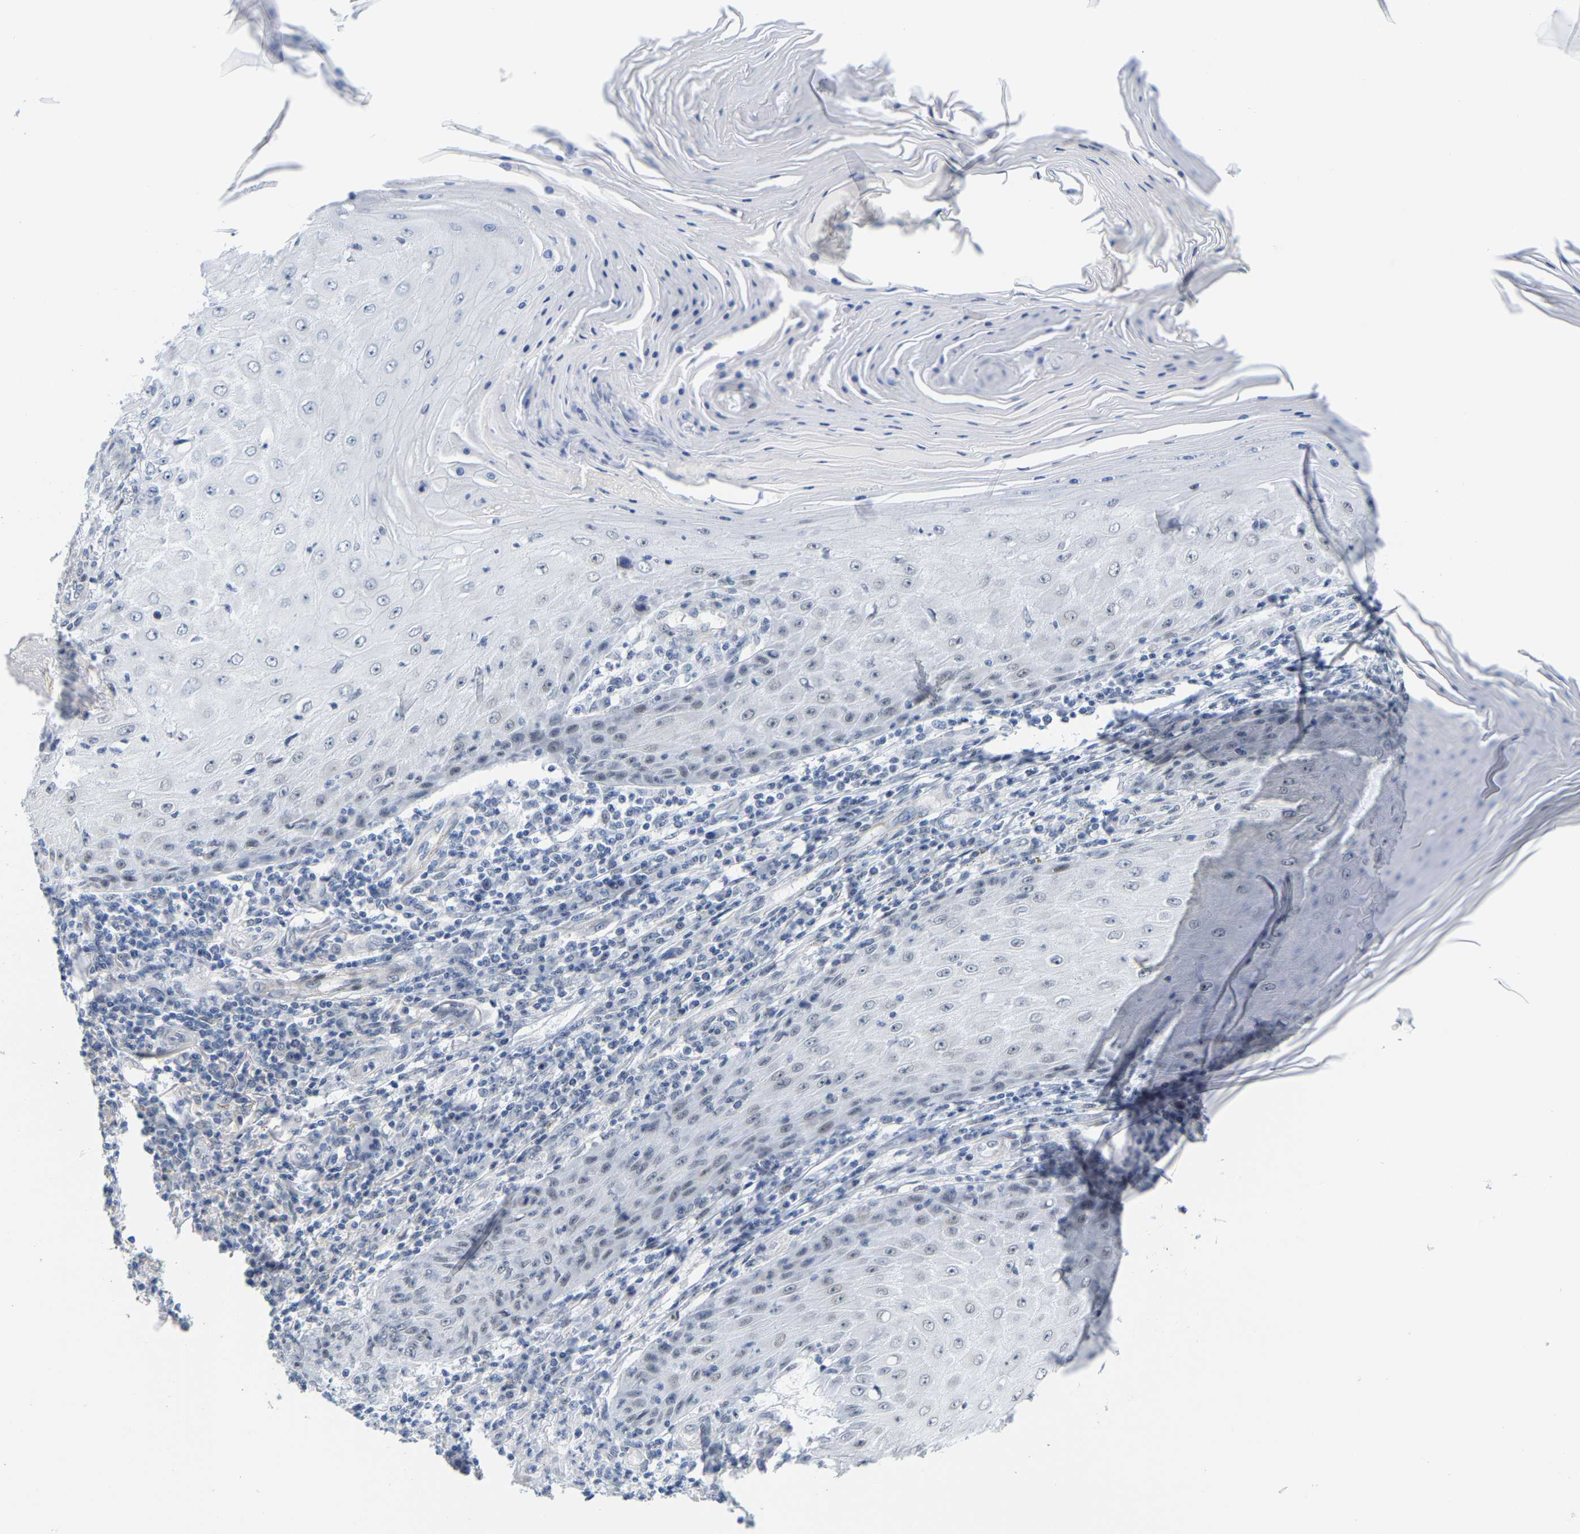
{"staining": {"intensity": "negative", "quantity": "none", "location": "none"}, "tissue": "skin cancer", "cell_type": "Tumor cells", "image_type": "cancer", "snomed": [{"axis": "morphology", "description": "Squamous cell carcinoma, NOS"}, {"axis": "topography", "description": "Skin"}], "caption": "The immunohistochemistry (IHC) photomicrograph has no significant expression in tumor cells of skin cancer tissue.", "gene": "FAM180A", "patient": {"sex": "female", "age": 73}}